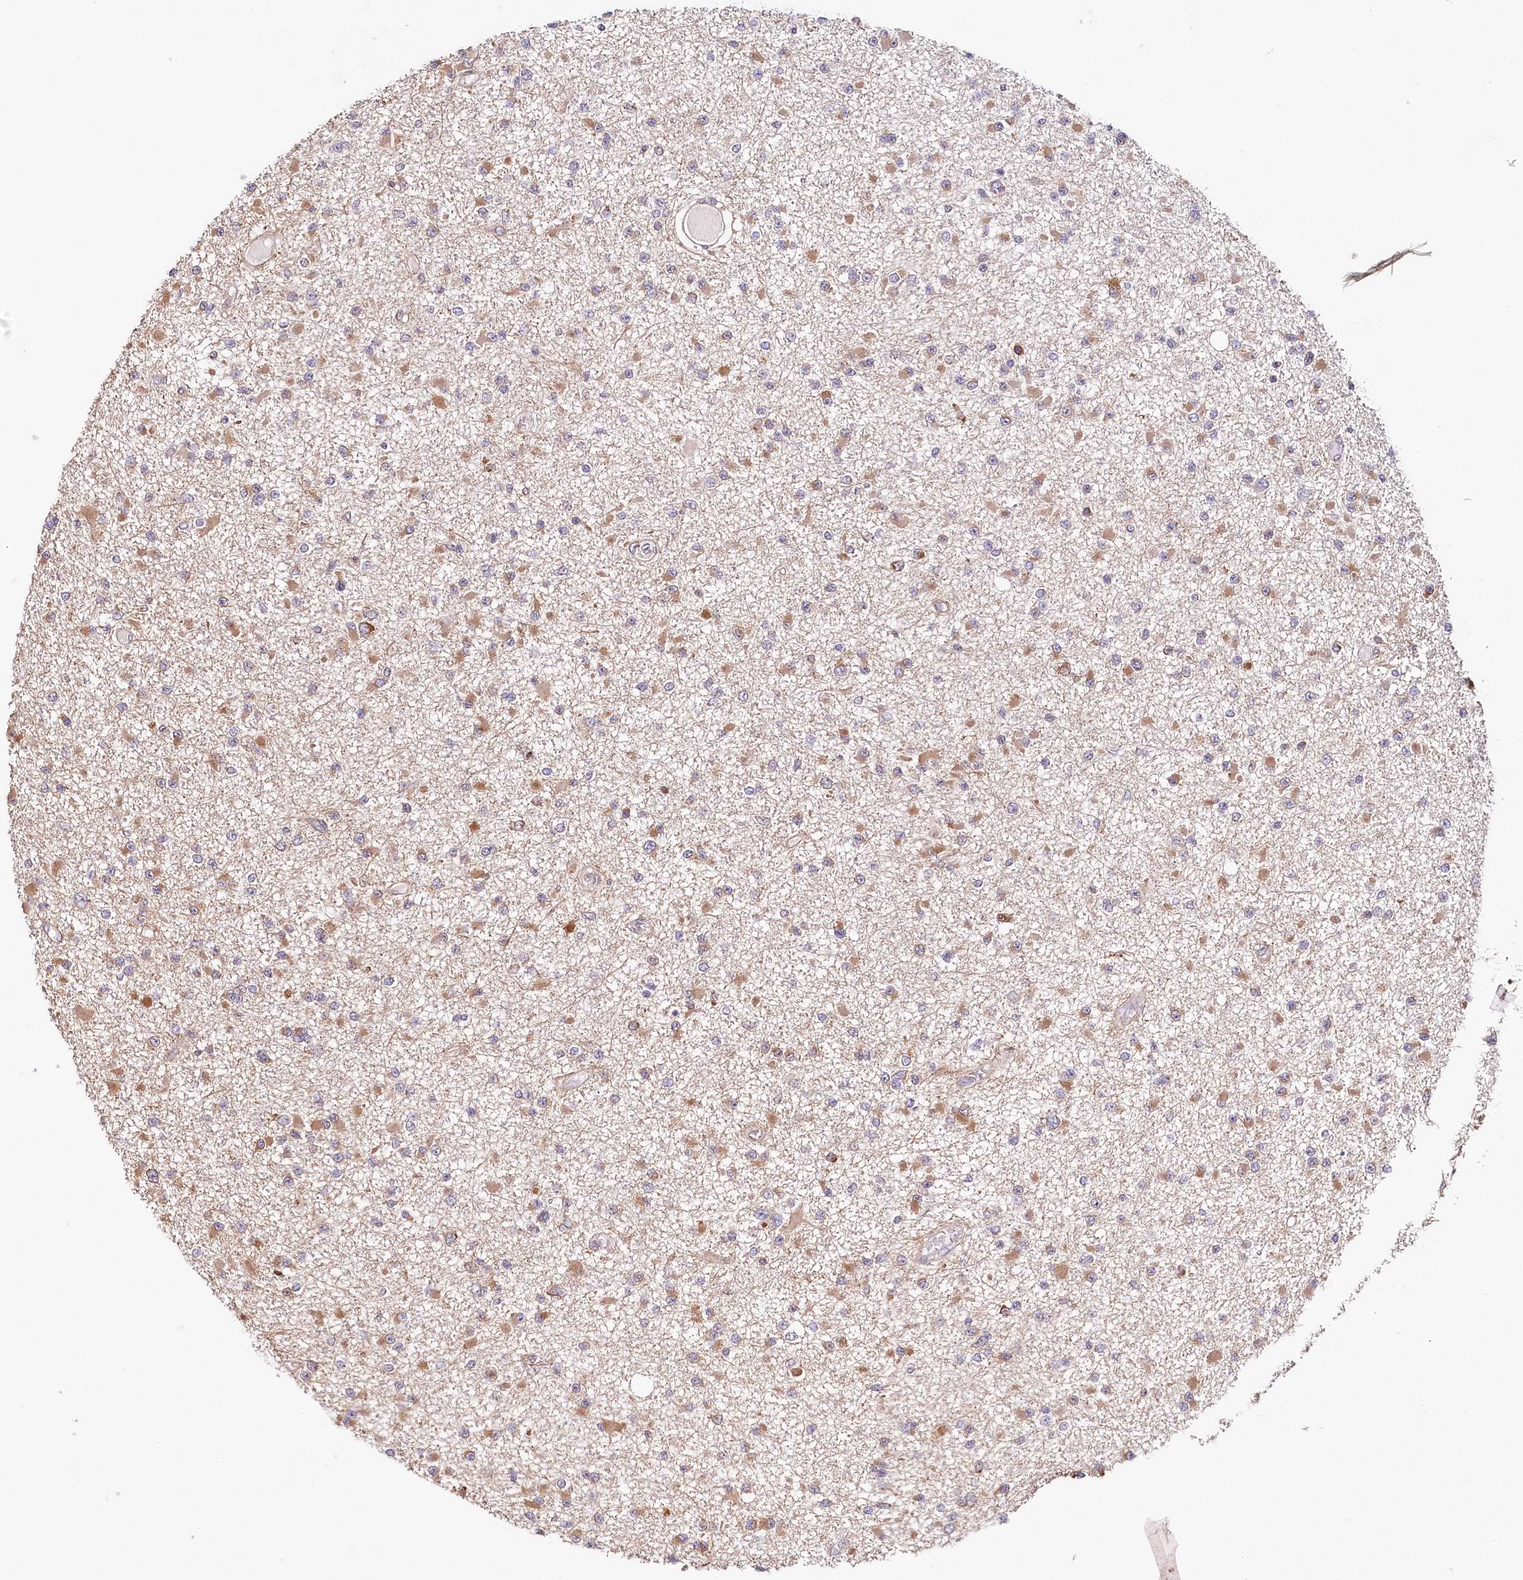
{"staining": {"intensity": "moderate", "quantity": "25%-75%", "location": "cytoplasmic/membranous"}, "tissue": "glioma", "cell_type": "Tumor cells", "image_type": "cancer", "snomed": [{"axis": "morphology", "description": "Glioma, malignant, Low grade"}, {"axis": "topography", "description": "Brain"}], "caption": "Human malignant glioma (low-grade) stained with a brown dye demonstrates moderate cytoplasmic/membranous positive positivity in approximately 25%-75% of tumor cells.", "gene": "VEGFA", "patient": {"sex": "female", "age": 22}}